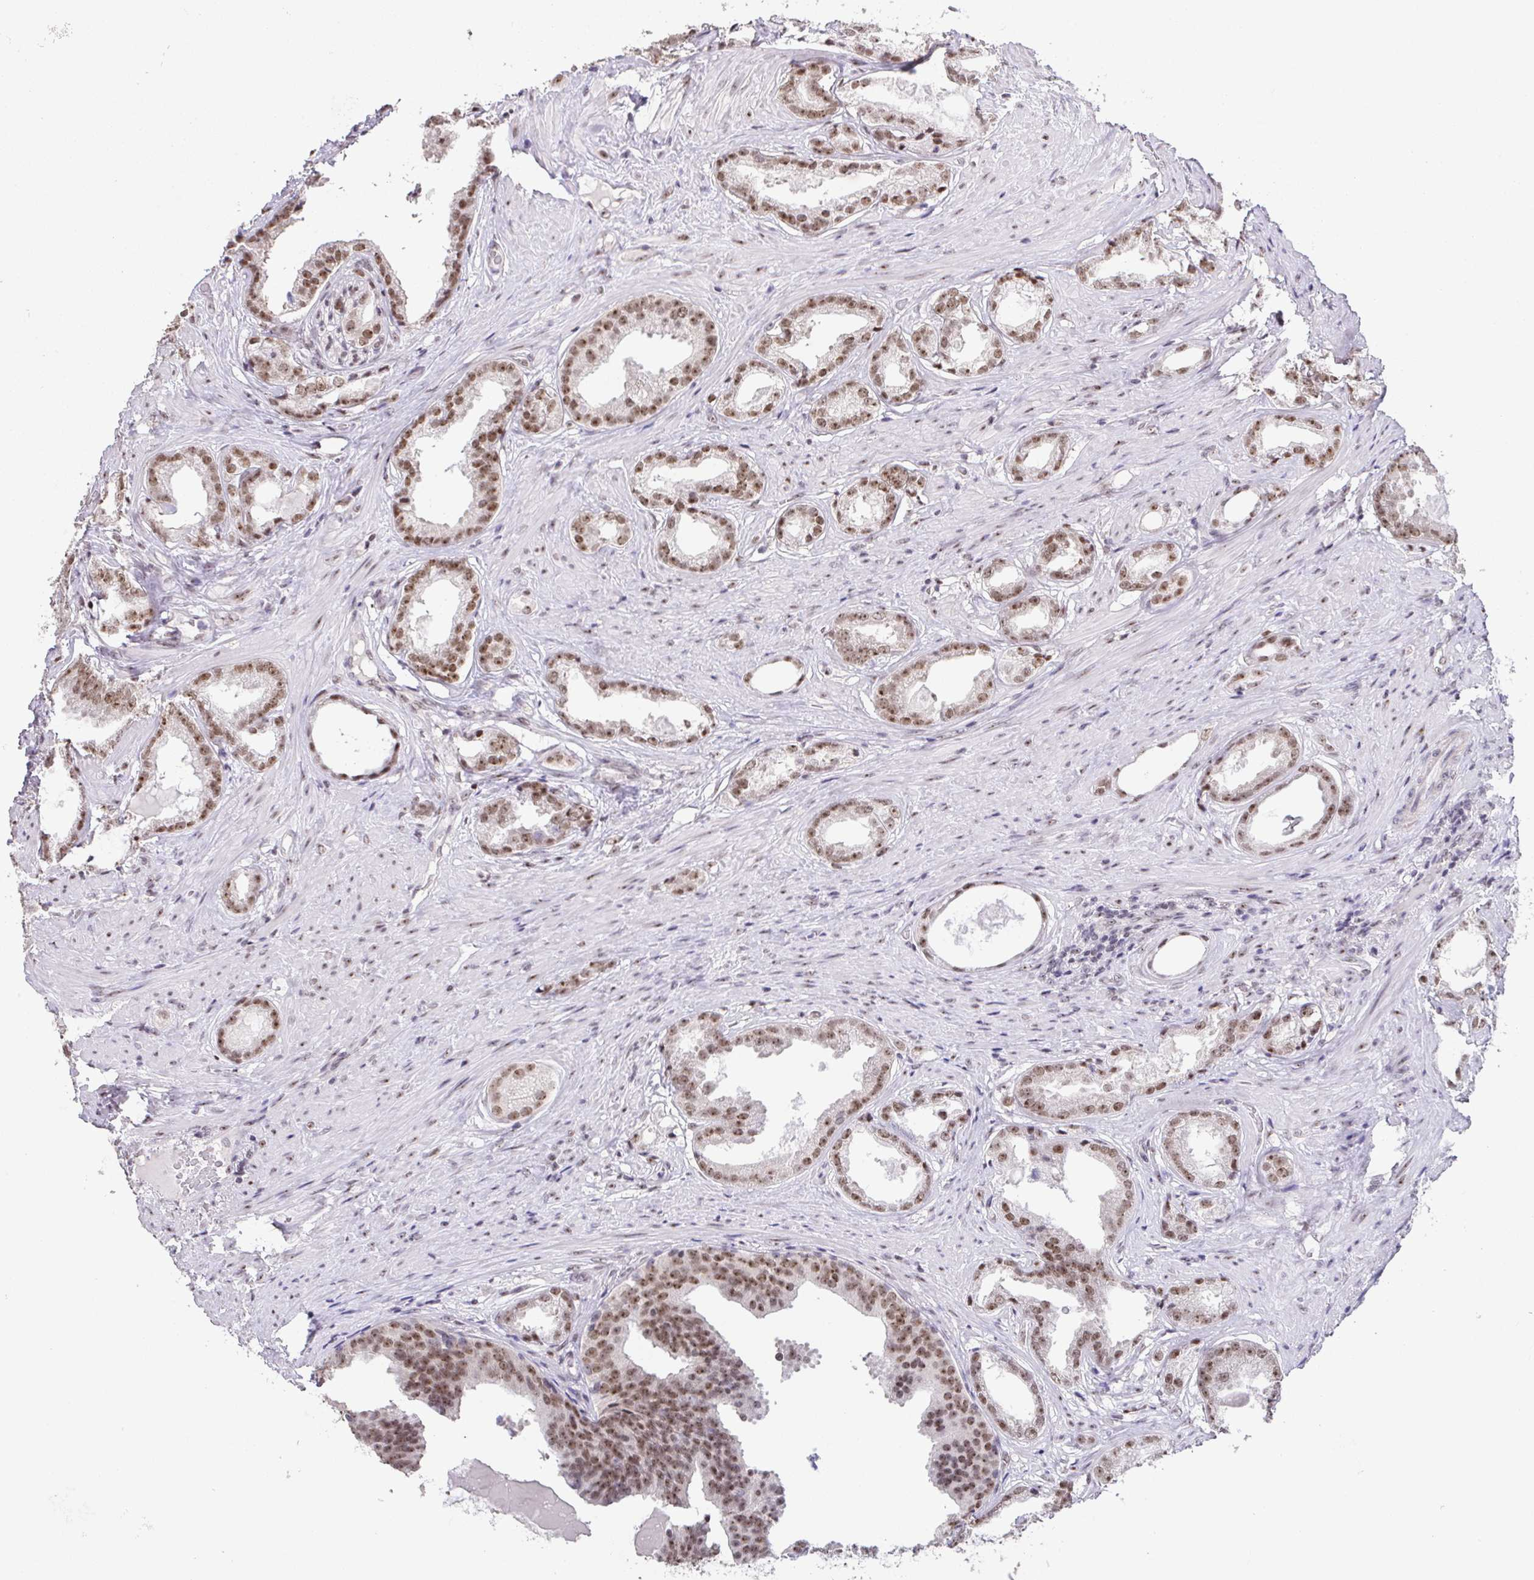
{"staining": {"intensity": "moderate", "quantity": ">75%", "location": "nuclear"}, "tissue": "prostate cancer", "cell_type": "Tumor cells", "image_type": "cancer", "snomed": [{"axis": "morphology", "description": "Adenocarcinoma, Low grade"}, {"axis": "topography", "description": "Prostate"}], "caption": "Immunohistochemistry photomicrograph of neoplastic tissue: prostate cancer (low-grade adenocarcinoma) stained using immunohistochemistry demonstrates medium levels of moderate protein expression localized specifically in the nuclear of tumor cells, appearing as a nuclear brown color.", "gene": "ZNF800", "patient": {"sex": "male", "age": 65}}